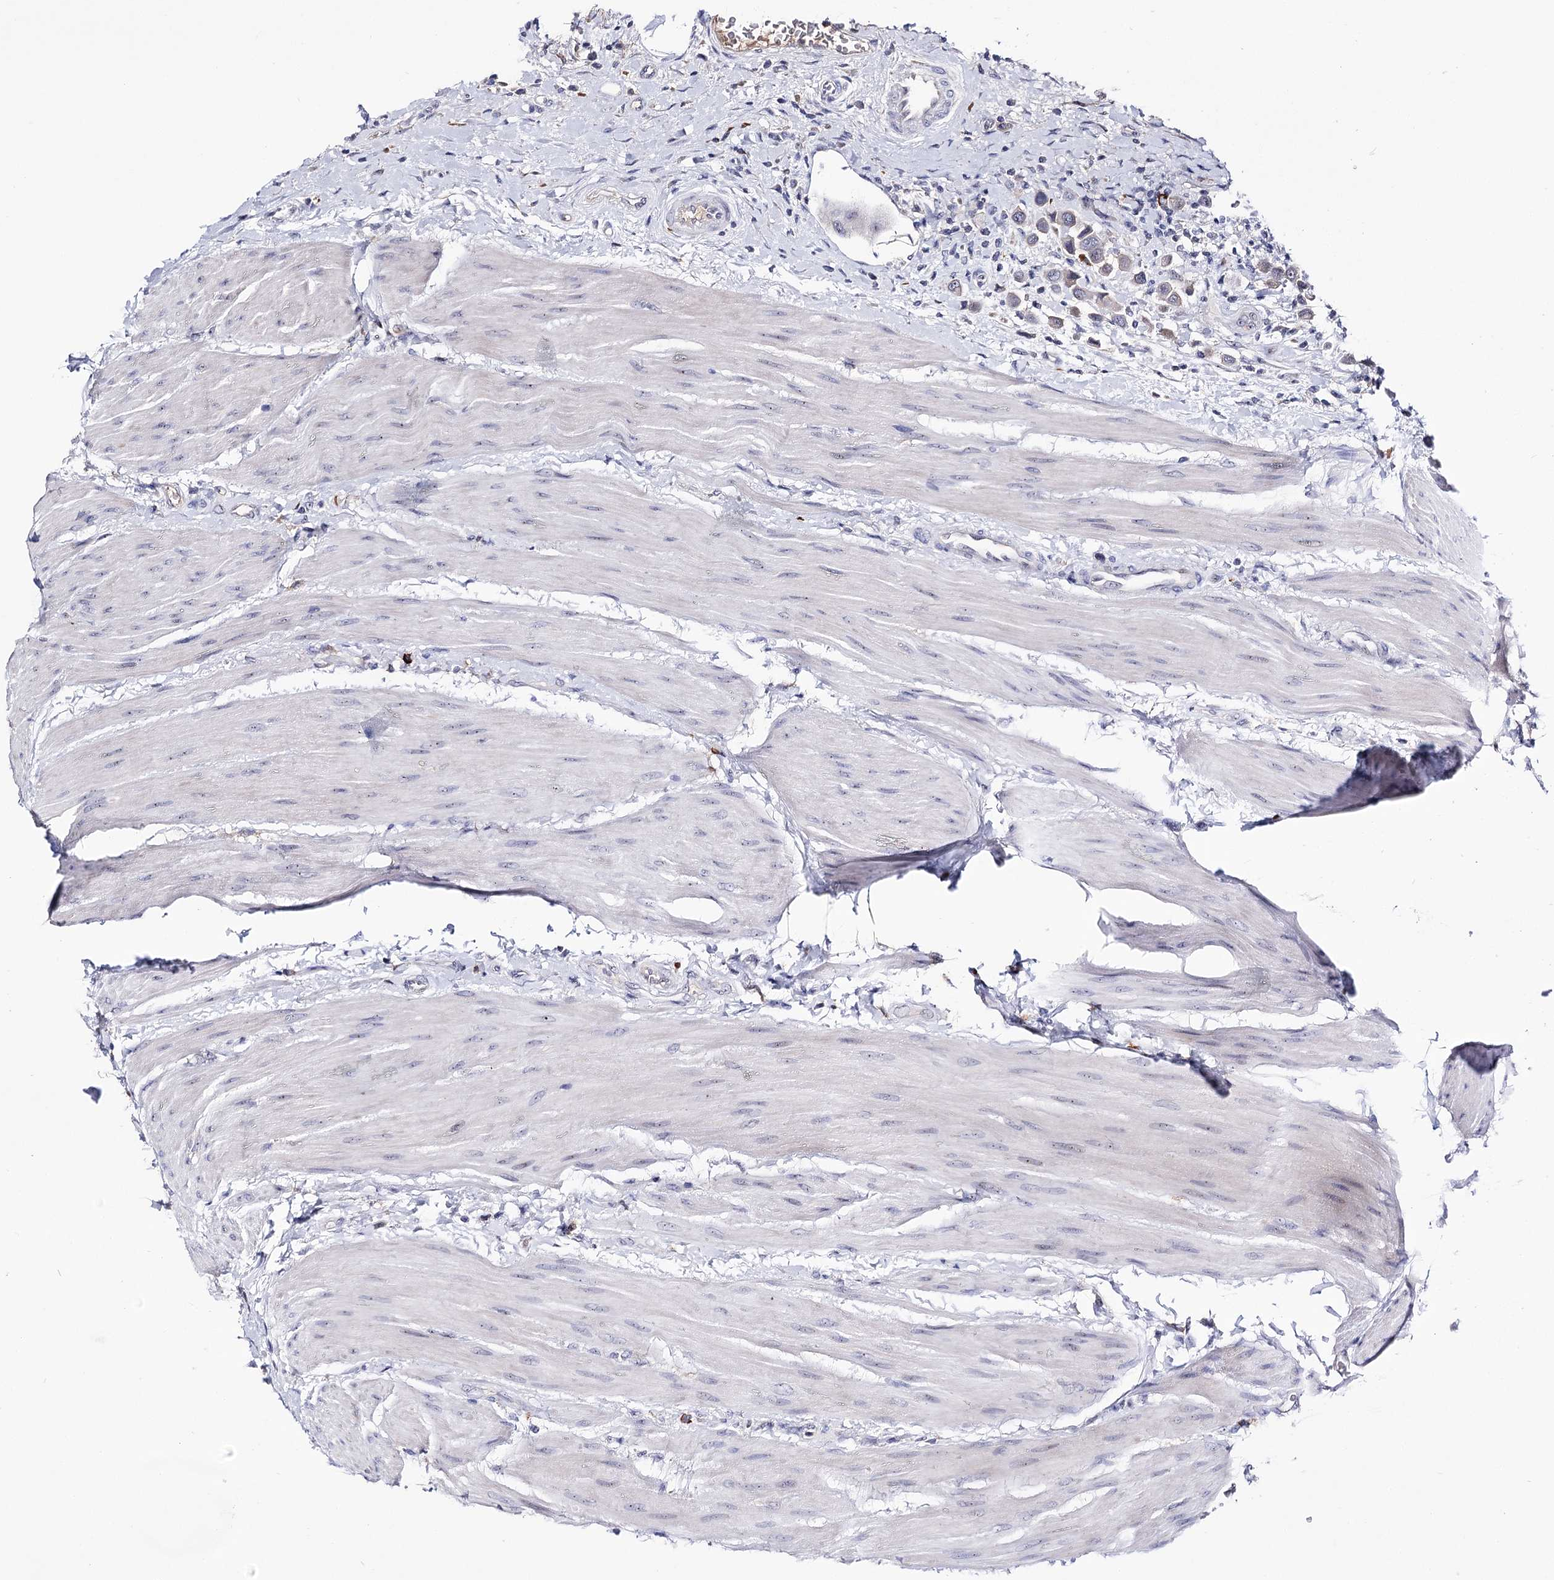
{"staining": {"intensity": "negative", "quantity": "none", "location": "none"}, "tissue": "urothelial cancer", "cell_type": "Tumor cells", "image_type": "cancer", "snomed": [{"axis": "morphology", "description": "Urothelial carcinoma, High grade"}, {"axis": "topography", "description": "Urinary bladder"}], "caption": "This histopathology image is of urothelial carcinoma (high-grade) stained with immunohistochemistry to label a protein in brown with the nuclei are counter-stained blue. There is no expression in tumor cells.", "gene": "PCGF5", "patient": {"sex": "male", "age": 50}}